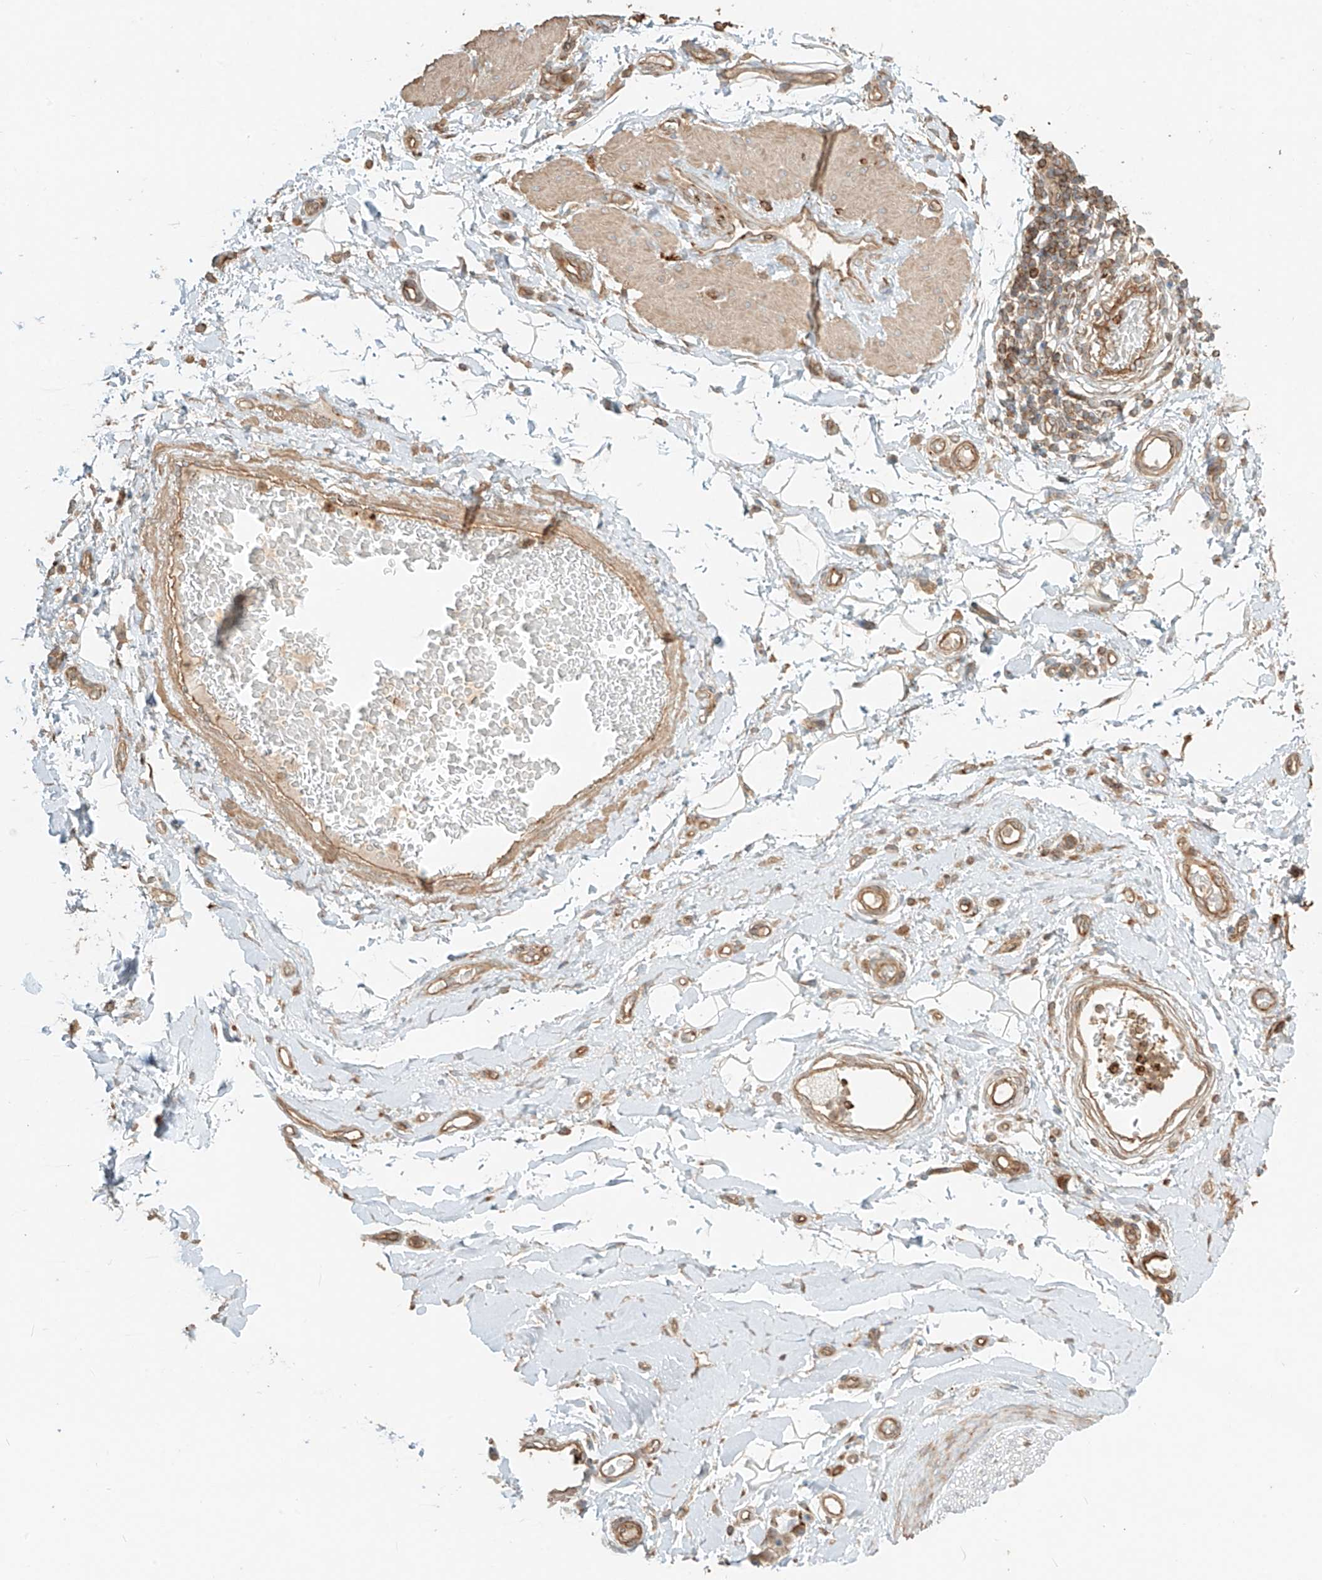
{"staining": {"intensity": "negative", "quantity": "none", "location": "none"}, "tissue": "adipose tissue", "cell_type": "Adipocytes", "image_type": "normal", "snomed": [{"axis": "morphology", "description": "Normal tissue, NOS"}, {"axis": "morphology", "description": "Adenocarcinoma, NOS"}, {"axis": "topography", "description": "Stomach, upper"}, {"axis": "topography", "description": "Peripheral nerve tissue"}], "caption": "Adipocytes are negative for protein expression in unremarkable human adipose tissue. (DAB (3,3'-diaminobenzidine) immunohistochemistry, high magnification).", "gene": "CCDC115", "patient": {"sex": "male", "age": 62}}